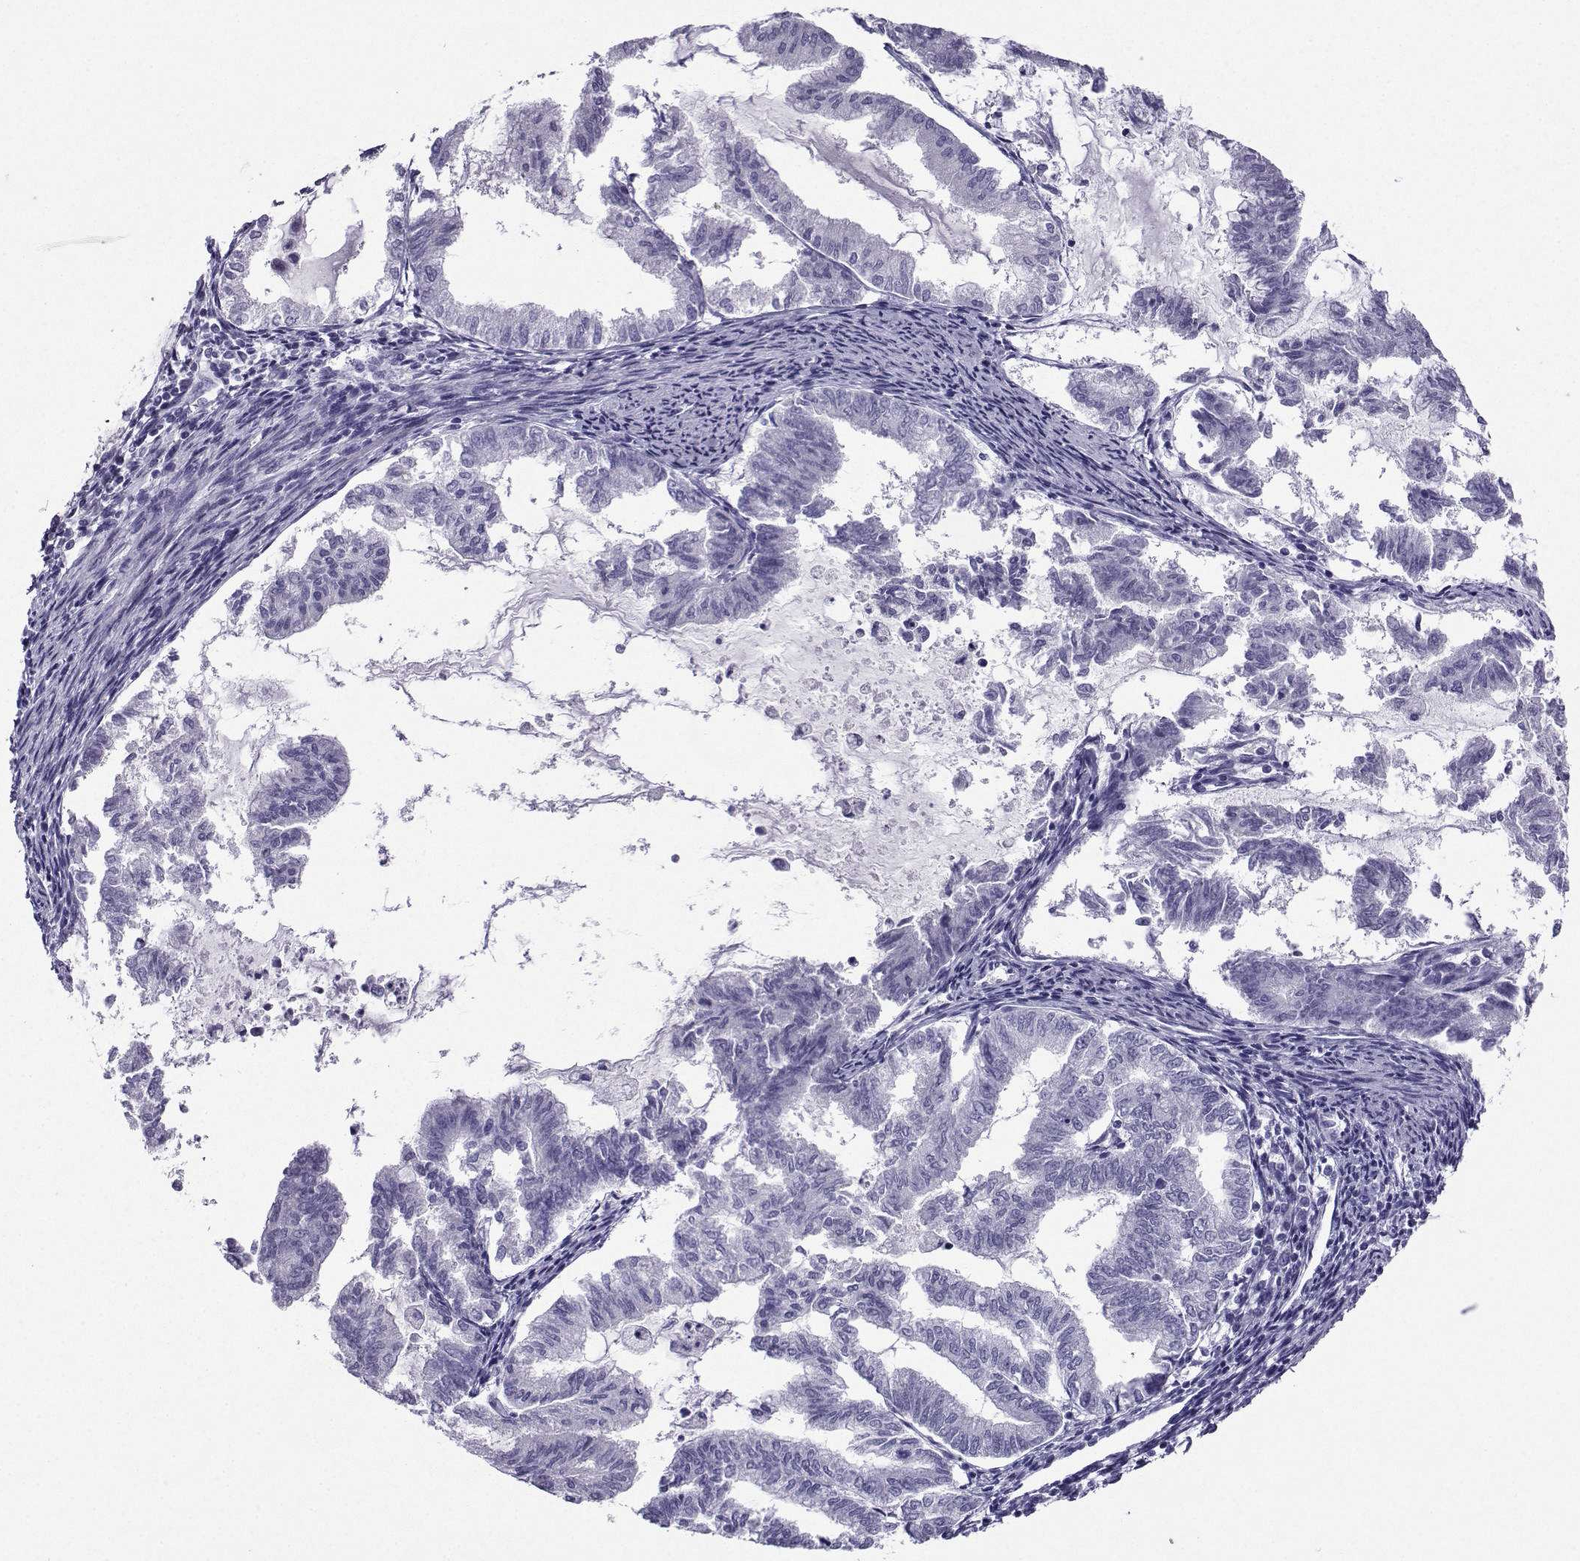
{"staining": {"intensity": "negative", "quantity": "none", "location": "none"}, "tissue": "endometrial cancer", "cell_type": "Tumor cells", "image_type": "cancer", "snomed": [{"axis": "morphology", "description": "Adenocarcinoma, NOS"}, {"axis": "topography", "description": "Endometrium"}], "caption": "Endometrial cancer was stained to show a protein in brown. There is no significant positivity in tumor cells. (DAB immunohistochemistry (IHC) with hematoxylin counter stain).", "gene": "CRYBB1", "patient": {"sex": "female", "age": 79}}